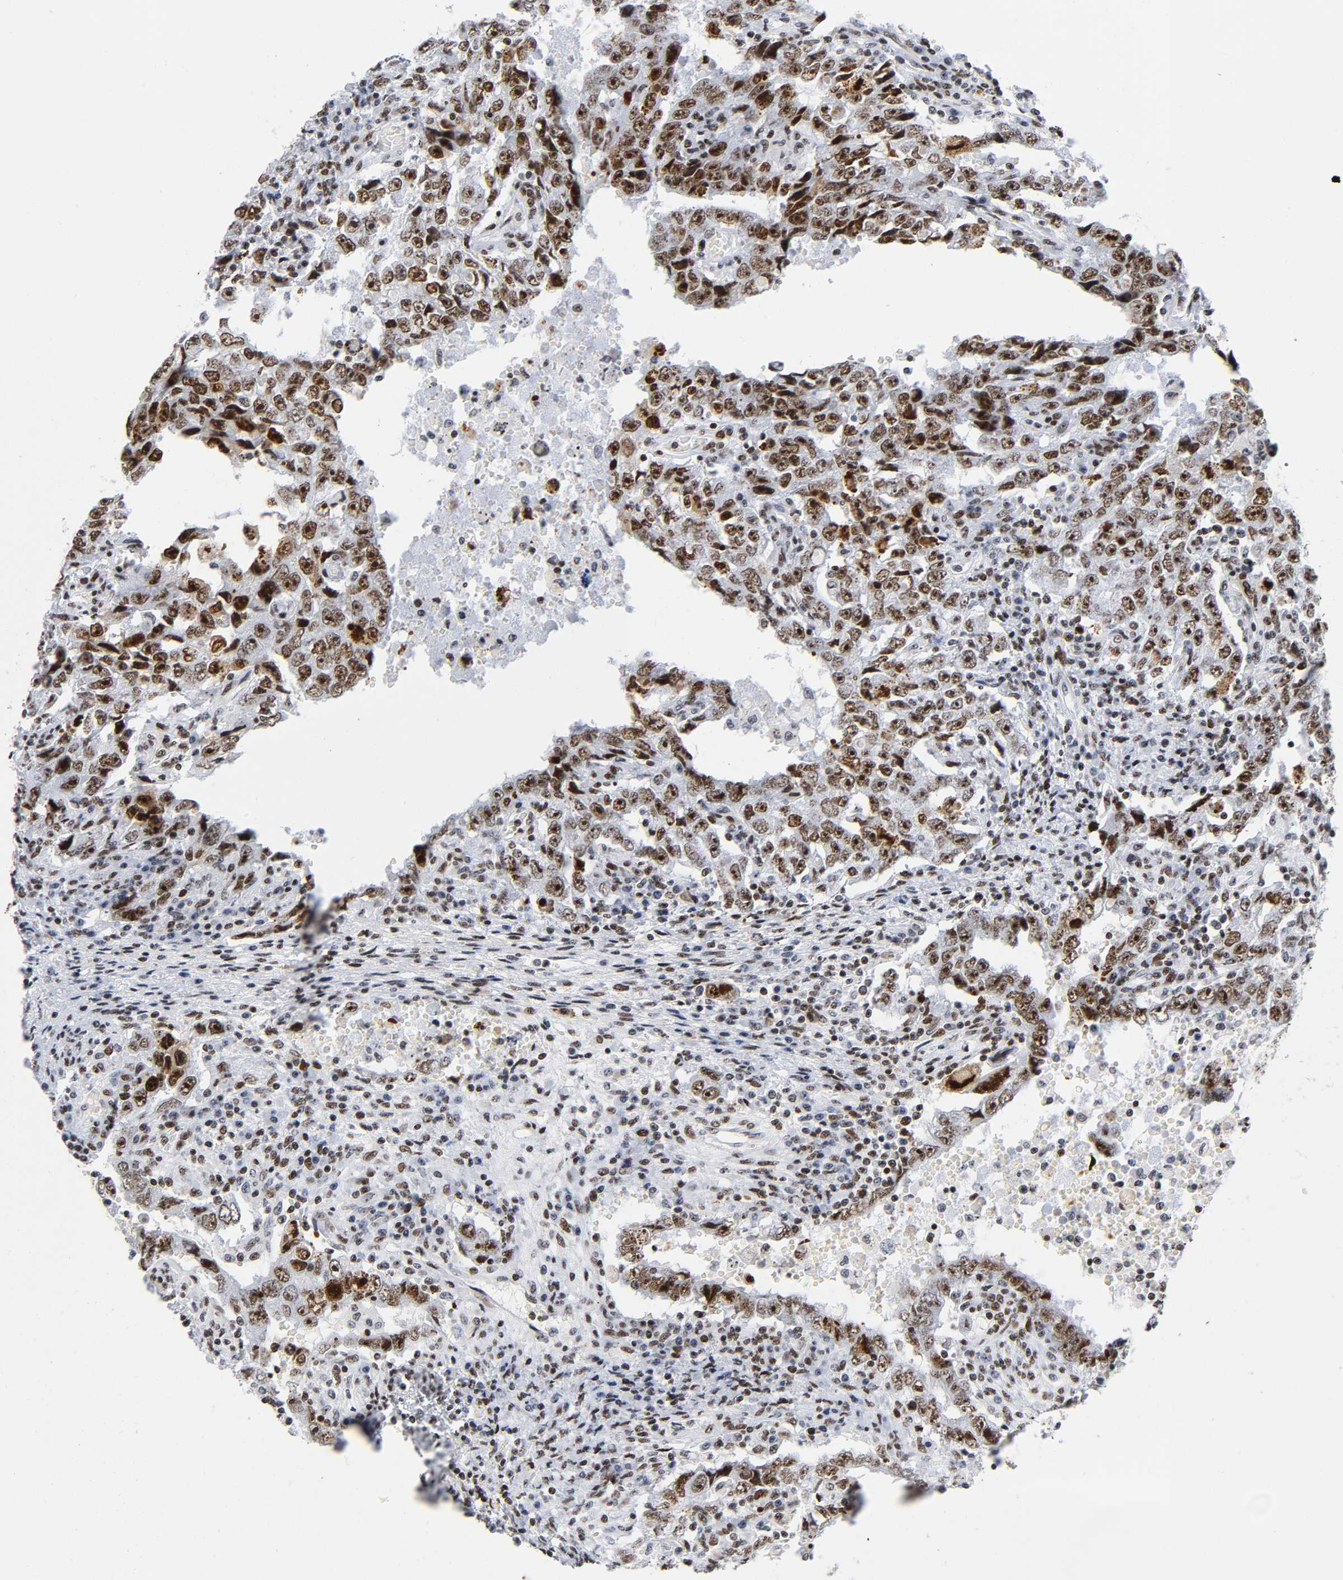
{"staining": {"intensity": "strong", "quantity": ">75%", "location": "nuclear"}, "tissue": "testis cancer", "cell_type": "Tumor cells", "image_type": "cancer", "snomed": [{"axis": "morphology", "description": "Carcinoma, Embryonal, NOS"}, {"axis": "topography", "description": "Testis"}], "caption": "Testis embryonal carcinoma tissue reveals strong nuclear positivity in approximately >75% of tumor cells The staining was performed using DAB to visualize the protein expression in brown, while the nuclei were stained in blue with hematoxylin (Magnification: 20x).", "gene": "UBTF", "patient": {"sex": "male", "age": 26}}